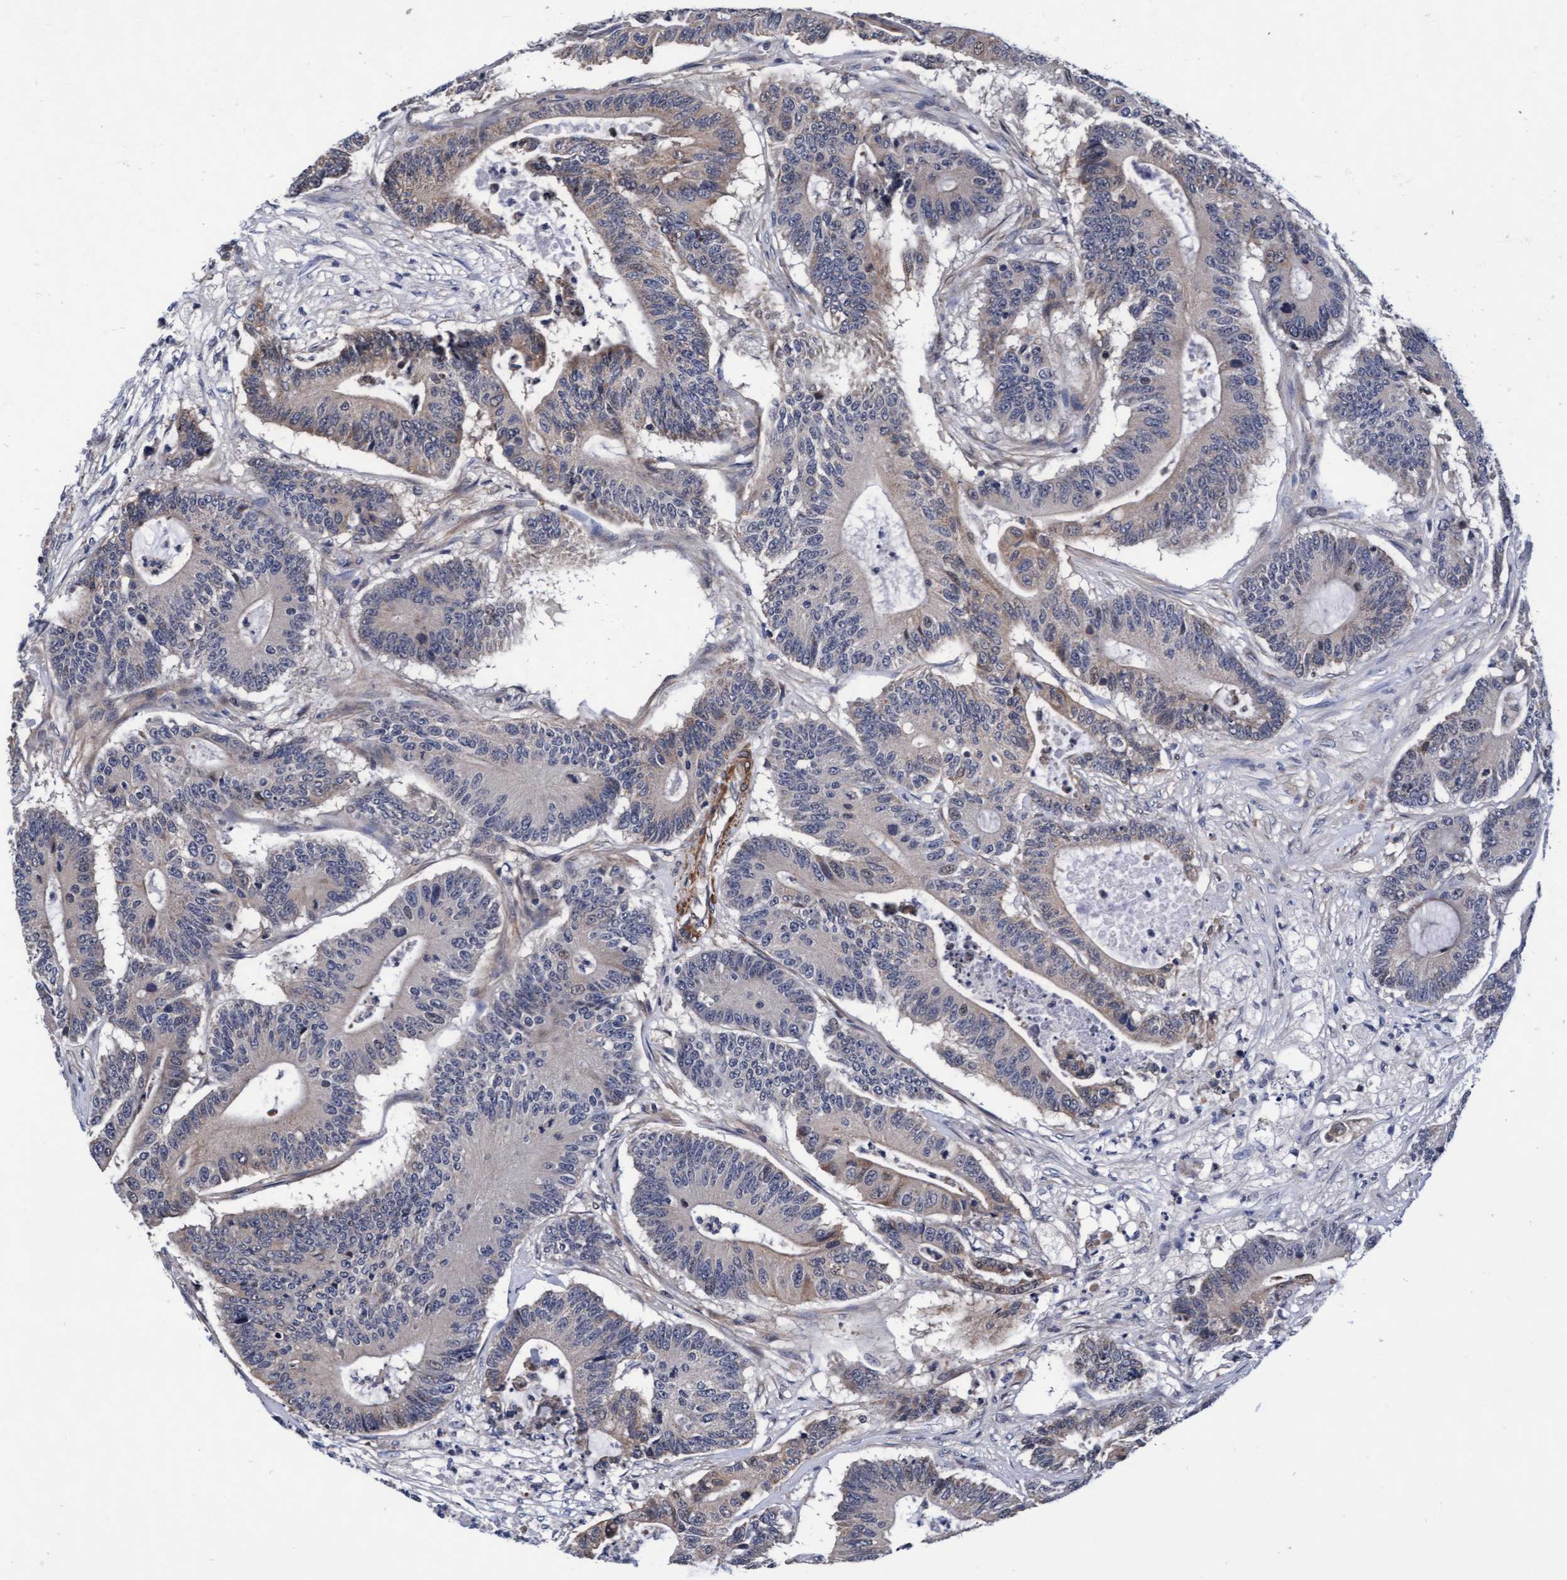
{"staining": {"intensity": "weak", "quantity": "<25%", "location": "cytoplasmic/membranous"}, "tissue": "colorectal cancer", "cell_type": "Tumor cells", "image_type": "cancer", "snomed": [{"axis": "morphology", "description": "Adenocarcinoma, NOS"}, {"axis": "topography", "description": "Colon"}], "caption": "DAB immunohistochemical staining of adenocarcinoma (colorectal) displays no significant expression in tumor cells.", "gene": "EFCAB13", "patient": {"sex": "female", "age": 84}}